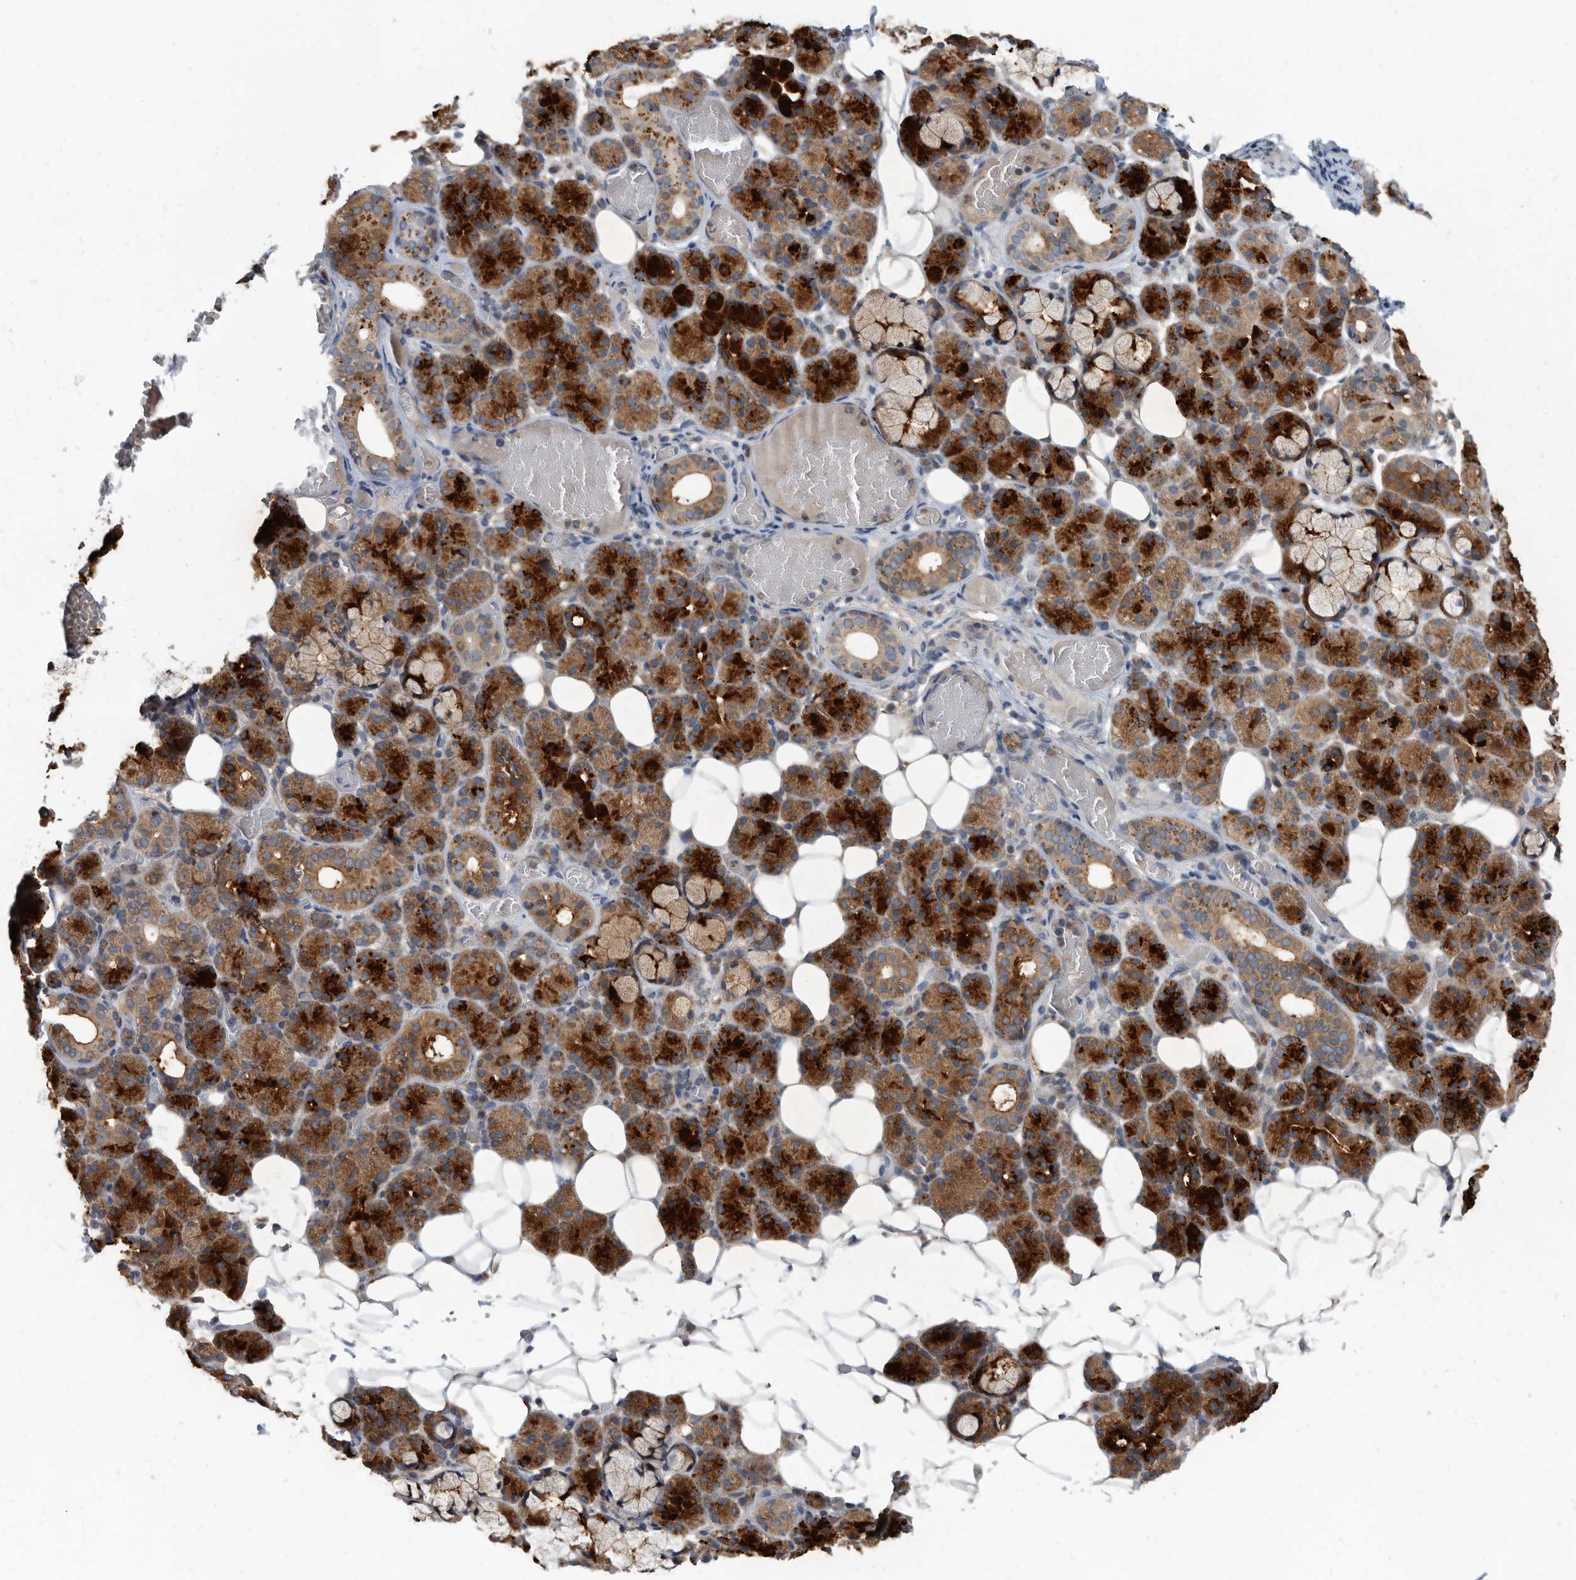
{"staining": {"intensity": "strong", "quantity": "25%-75%", "location": "cytoplasmic/membranous"}, "tissue": "salivary gland", "cell_type": "Glandular cells", "image_type": "normal", "snomed": [{"axis": "morphology", "description": "Normal tissue, NOS"}, {"axis": "topography", "description": "Salivary gland"}], "caption": "Glandular cells display strong cytoplasmic/membranous positivity in approximately 25%-75% of cells in benign salivary gland.", "gene": "APEH", "patient": {"sex": "male", "age": 63}}